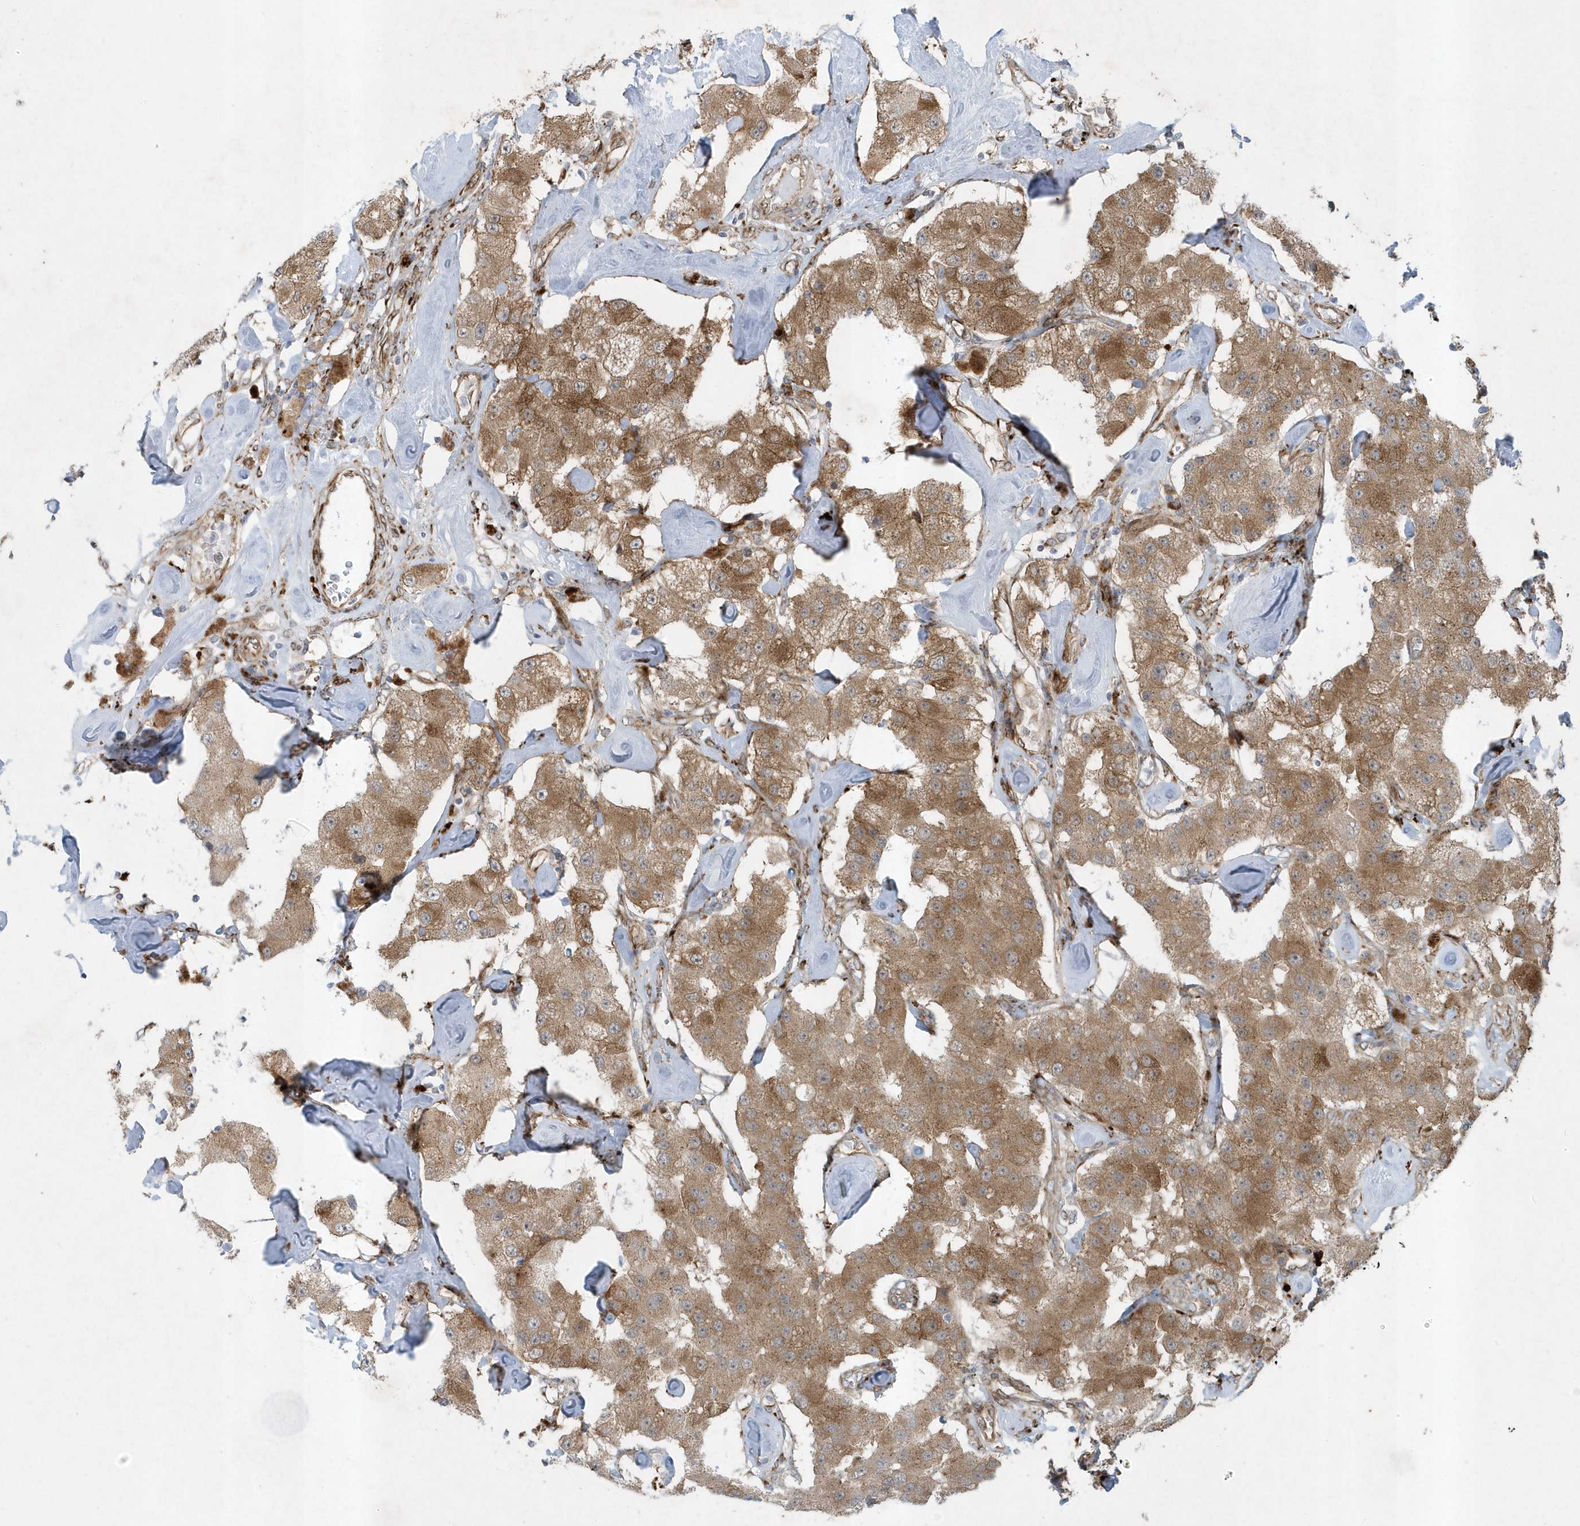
{"staining": {"intensity": "moderate", "quantity": ">75%", "location": "cytoplasmic/membranous"}, "tissue": "carcinoid", "cell_type": "Tumor cells", "image_type": "cancer", "snomed": [{"axis": "morphology", "description": "Carcinoid, malignant, NOS"}, {"axis": "topography", "description": "Pancreas"}], "caption": "Immunohistochemistry (IHC) (DAB) staining of carcinoid exhibits moderate cytoplasmic/membranous protein staining in about >75% of tumor cells.", "gene": "FAM98A", "patient": {"sex": "male", "age": 41}}